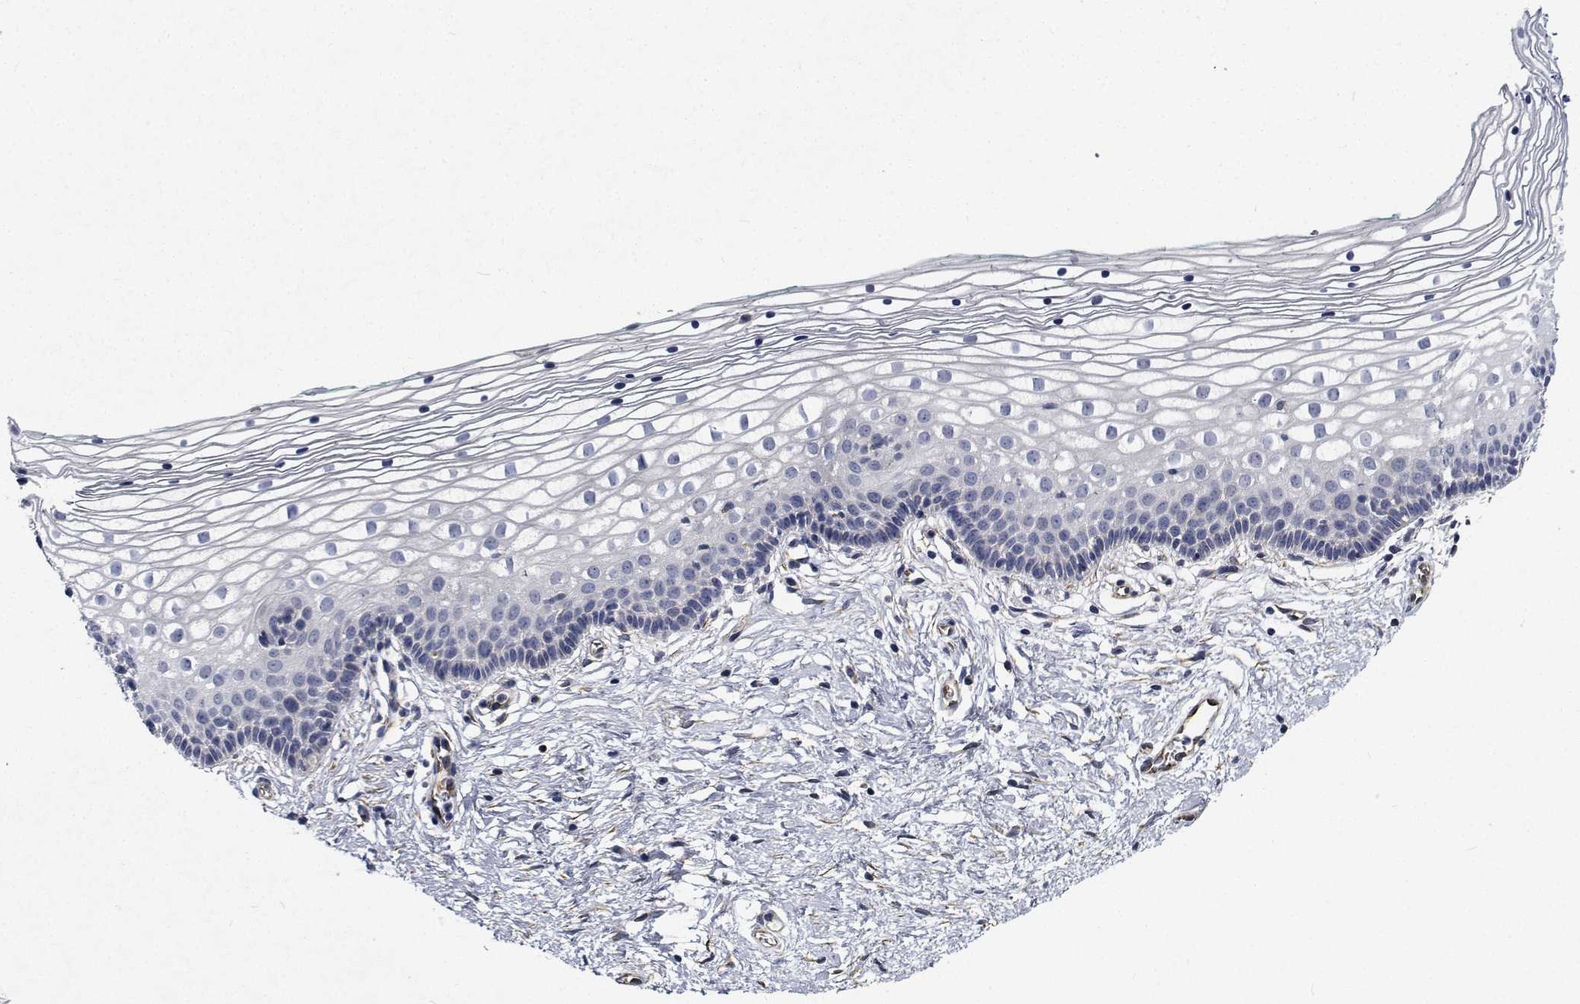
{"staining": {"intensity": "negative", "quantity": "none", "location": "none"}, "tissue": "vagina", "cell_type": "Squamous epithelial cells", "image_type": "normal", "snomed": [{"axis": "morphology", "description": "Normal tissue, NOS"}, {"axis": "topography", "description": "Vagina"}], "caption": "IHC image of normal vagina: human vagina stained with DAB (3,3'-diaminobenzidine) exhibits no significant protein expression in squamous epithelial cells.", "gene": "TTBK1", "patient": {"sex": "female", "age": 36}}